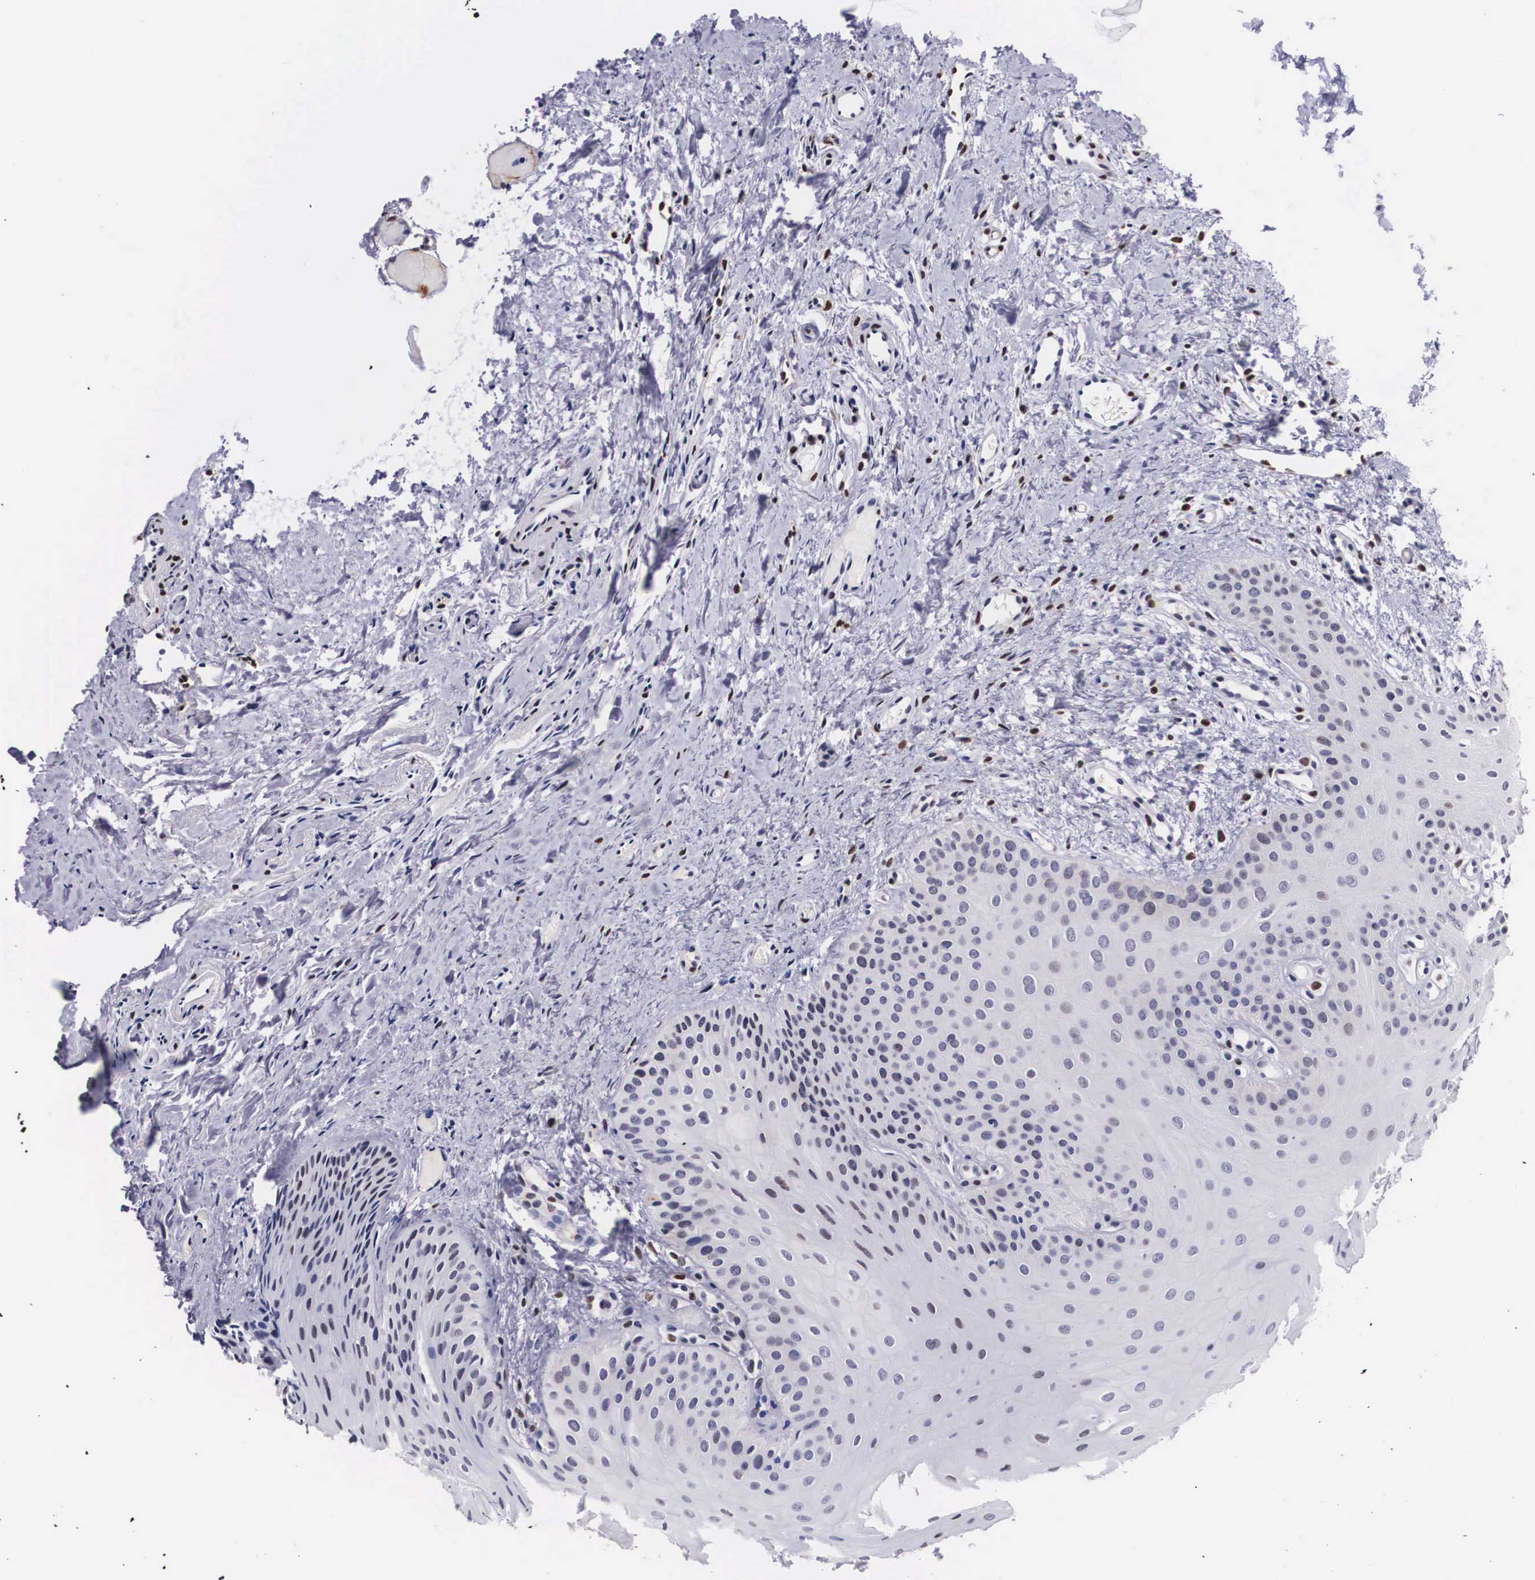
{"staining": {"intensity": "moderate", "quantity": "<25%", "location": "nuclear"}, "tissue": "oral mucosa", "cell_type": "Squamous epithelial cells", "image_type": "normal", "snomed": [{"axis": "morphology", "description": "Normal tissue, NOS"}, {"axis": "topography", "description": "Oral tissue"}], "caption": "This image demonstrates immunohistochemistry (IHC) staining of normal human oral mucosa, with low moderate nuclear expression in approximately <25% of squamous epithelial cells.", "gene": "KHDRBS3", "patient": {"sex": "female", "age": 23}}